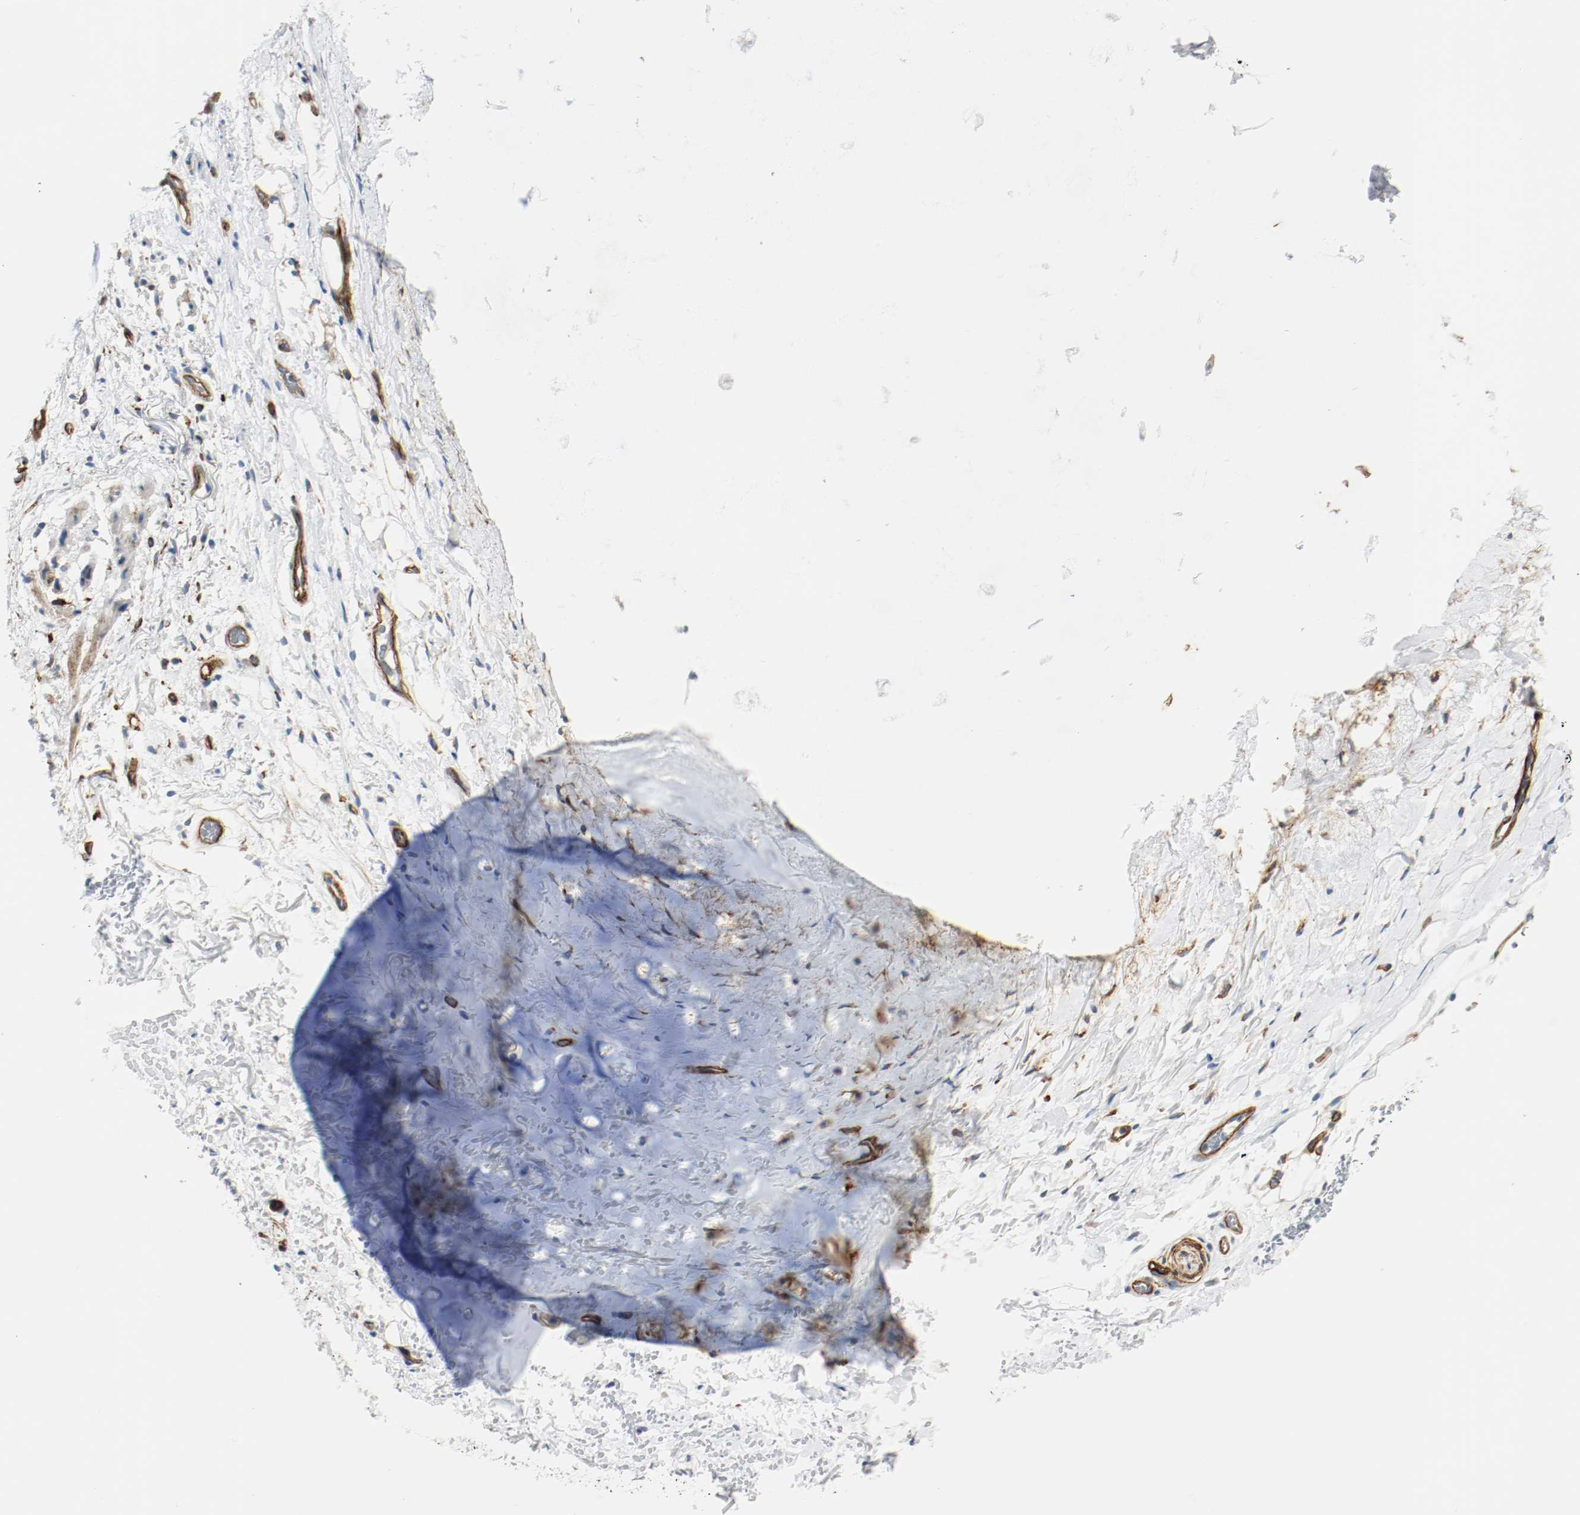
{"staining": {"intensity": "weak", "quantity": "<25%", "location": "cytoplasmic/membranous"}, "tissue": "adipose tissue", "cell_type": "Adipocytes", "image_type": "normal", "snomed": [{"axis": "morphology", "description": "Normal tissue, NOS"}, {"axis": "topography", "description": "Cartilage tissue"}, {"axis": "topography", "description": "Bronchus"}], "caption": "Immunohistochemical staining of benign human adipose tissue exhibits no significant positivity in adipocytes.", "gene": "LAMB1", "patient": {"sex": "female", "age": 73}}